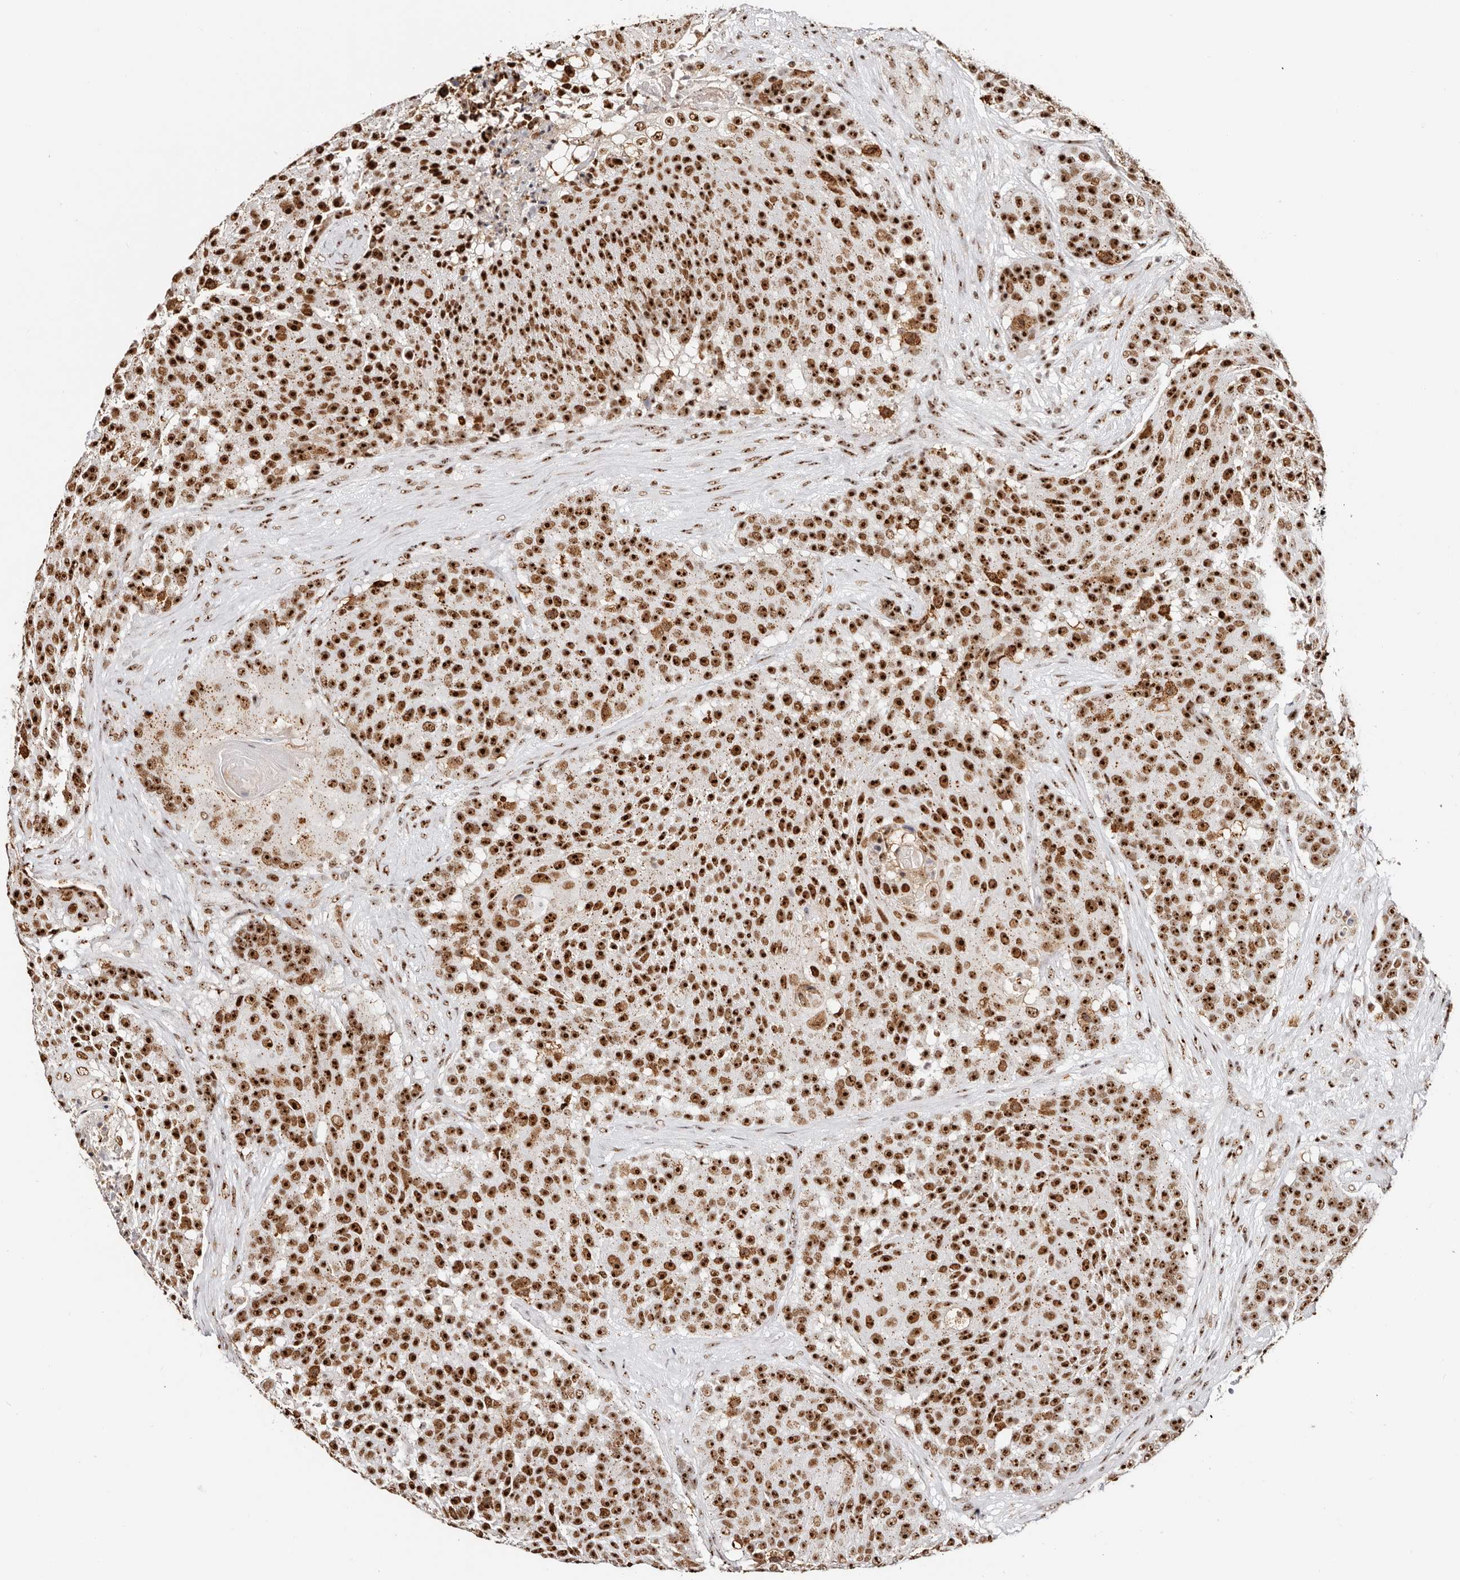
{"staining": {"intensity": "strong", "quantity": ">75%", "location": "cytoplasmic/membranous,nuclear"}, "tissue": "urothelial cancer", "cell_type": "Tumor cells", "image_type": "cancer", "snomed": [{"axis": "morphology", "description": "Urothelial carcinoma, High grade"}, {"axis": "topography", "description": "Urinary bladder"}], "caption": "This is a micrograph of immunohistochemistry (IHC) staining of urothelial cancer, which shows strong staining in the cytoplasmic/membranous and nuclear of tumor cells.", "gene": "IQGAP3", "patient": {"sex": "female", "age": 63}}